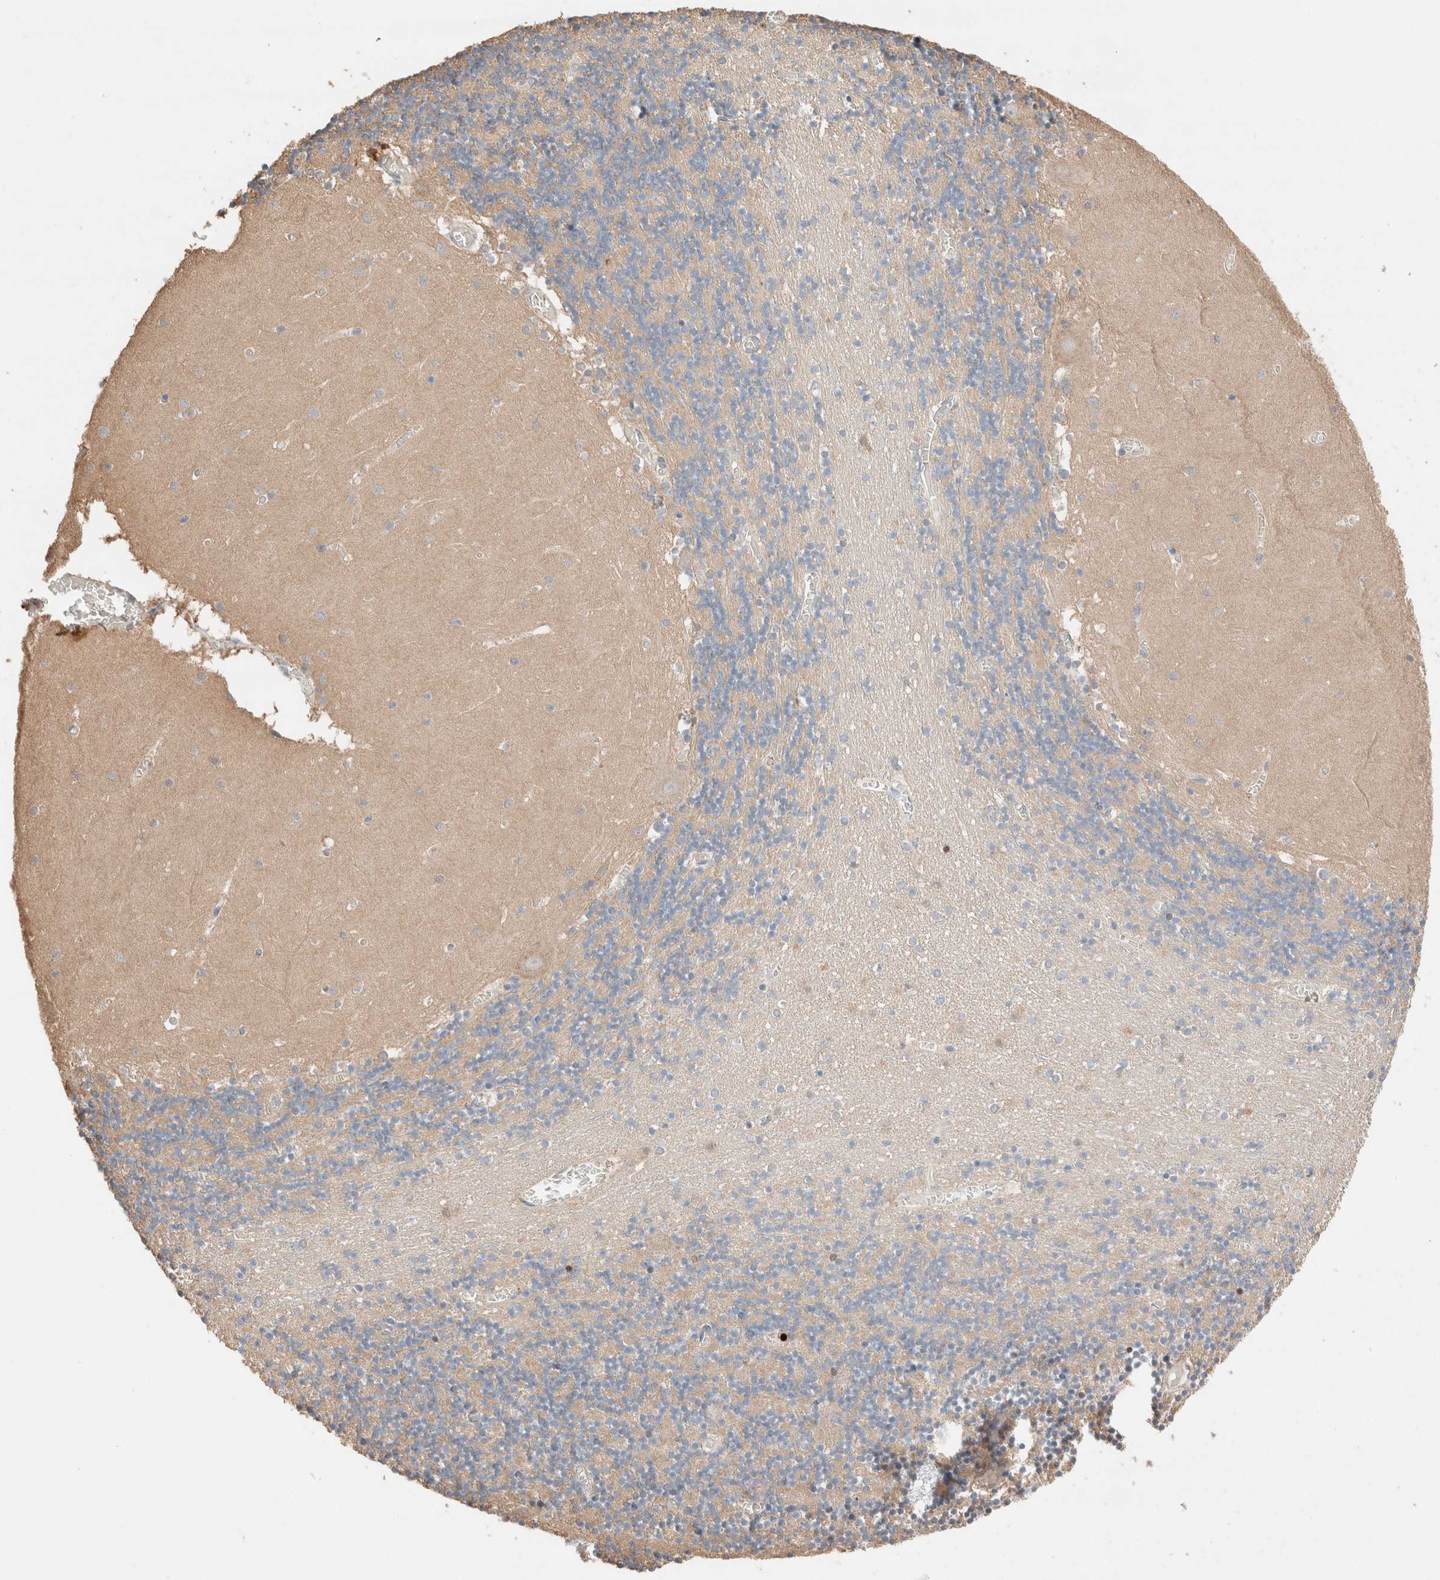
{"staining": {"intensity": "weak", "quantity": "25%-75%", "location": "cytoplasmic/membranous"}, "tissue": "cerebellum", "cell_type": "Cells in granular layer", "image_type": "normal", "snomed": [{"axis": "morphology", "description": "Normal tissue, NOS"}, {"axis": "topography", "description": "Cerebellum"}], "caption": "Weak cytoplasmic/membranous protein positivity is appreciated in approximately 25%-75% of cells in granular layer in cerebellum. Immunohistochemistry stains the protein in brown and the nuclei are stained blue.", "gene": "TUBD1", "patient": {"sex": "female", "age": 28}}